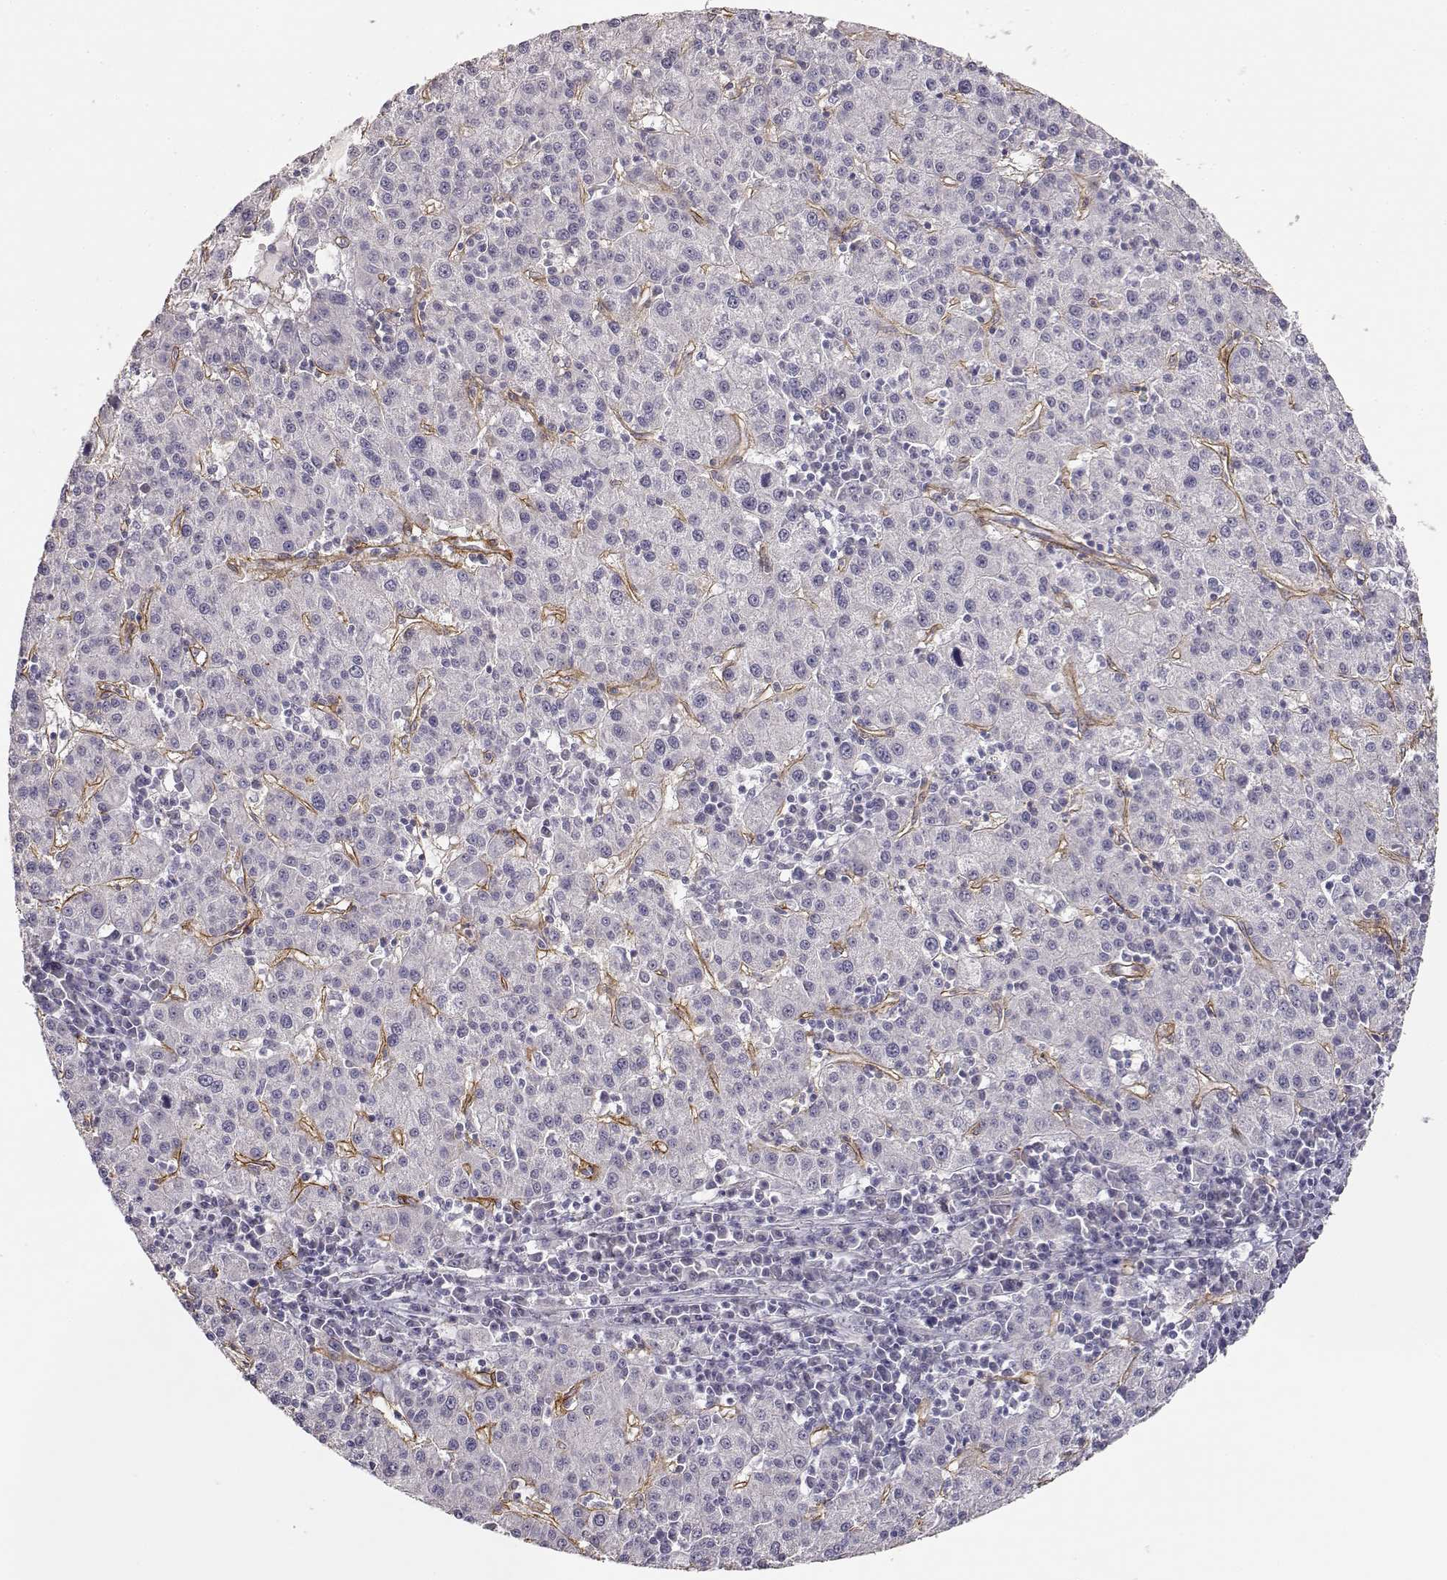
{"staining": {"intensity": "negative", "quantity": "none", "location": "none"}, "tissue": "liver cancer", "cell_type": "Tumor cells", "image_type": "cancer", "snomed": [{"axis": "morphology", "description": "Carcinoma, Hepatocellular, NOS"}, {"axis": "topography", "description": "Liver"}], "caption": "An immunohistochemistry (IHC) micrograph of hepatocellular carcinoma (liver) is shown. There is no staining in tumor cells of hepatocellular carcinoma (liver).", "gene": "LAMC1", "patient": {"sex": "female", "age": 60}}